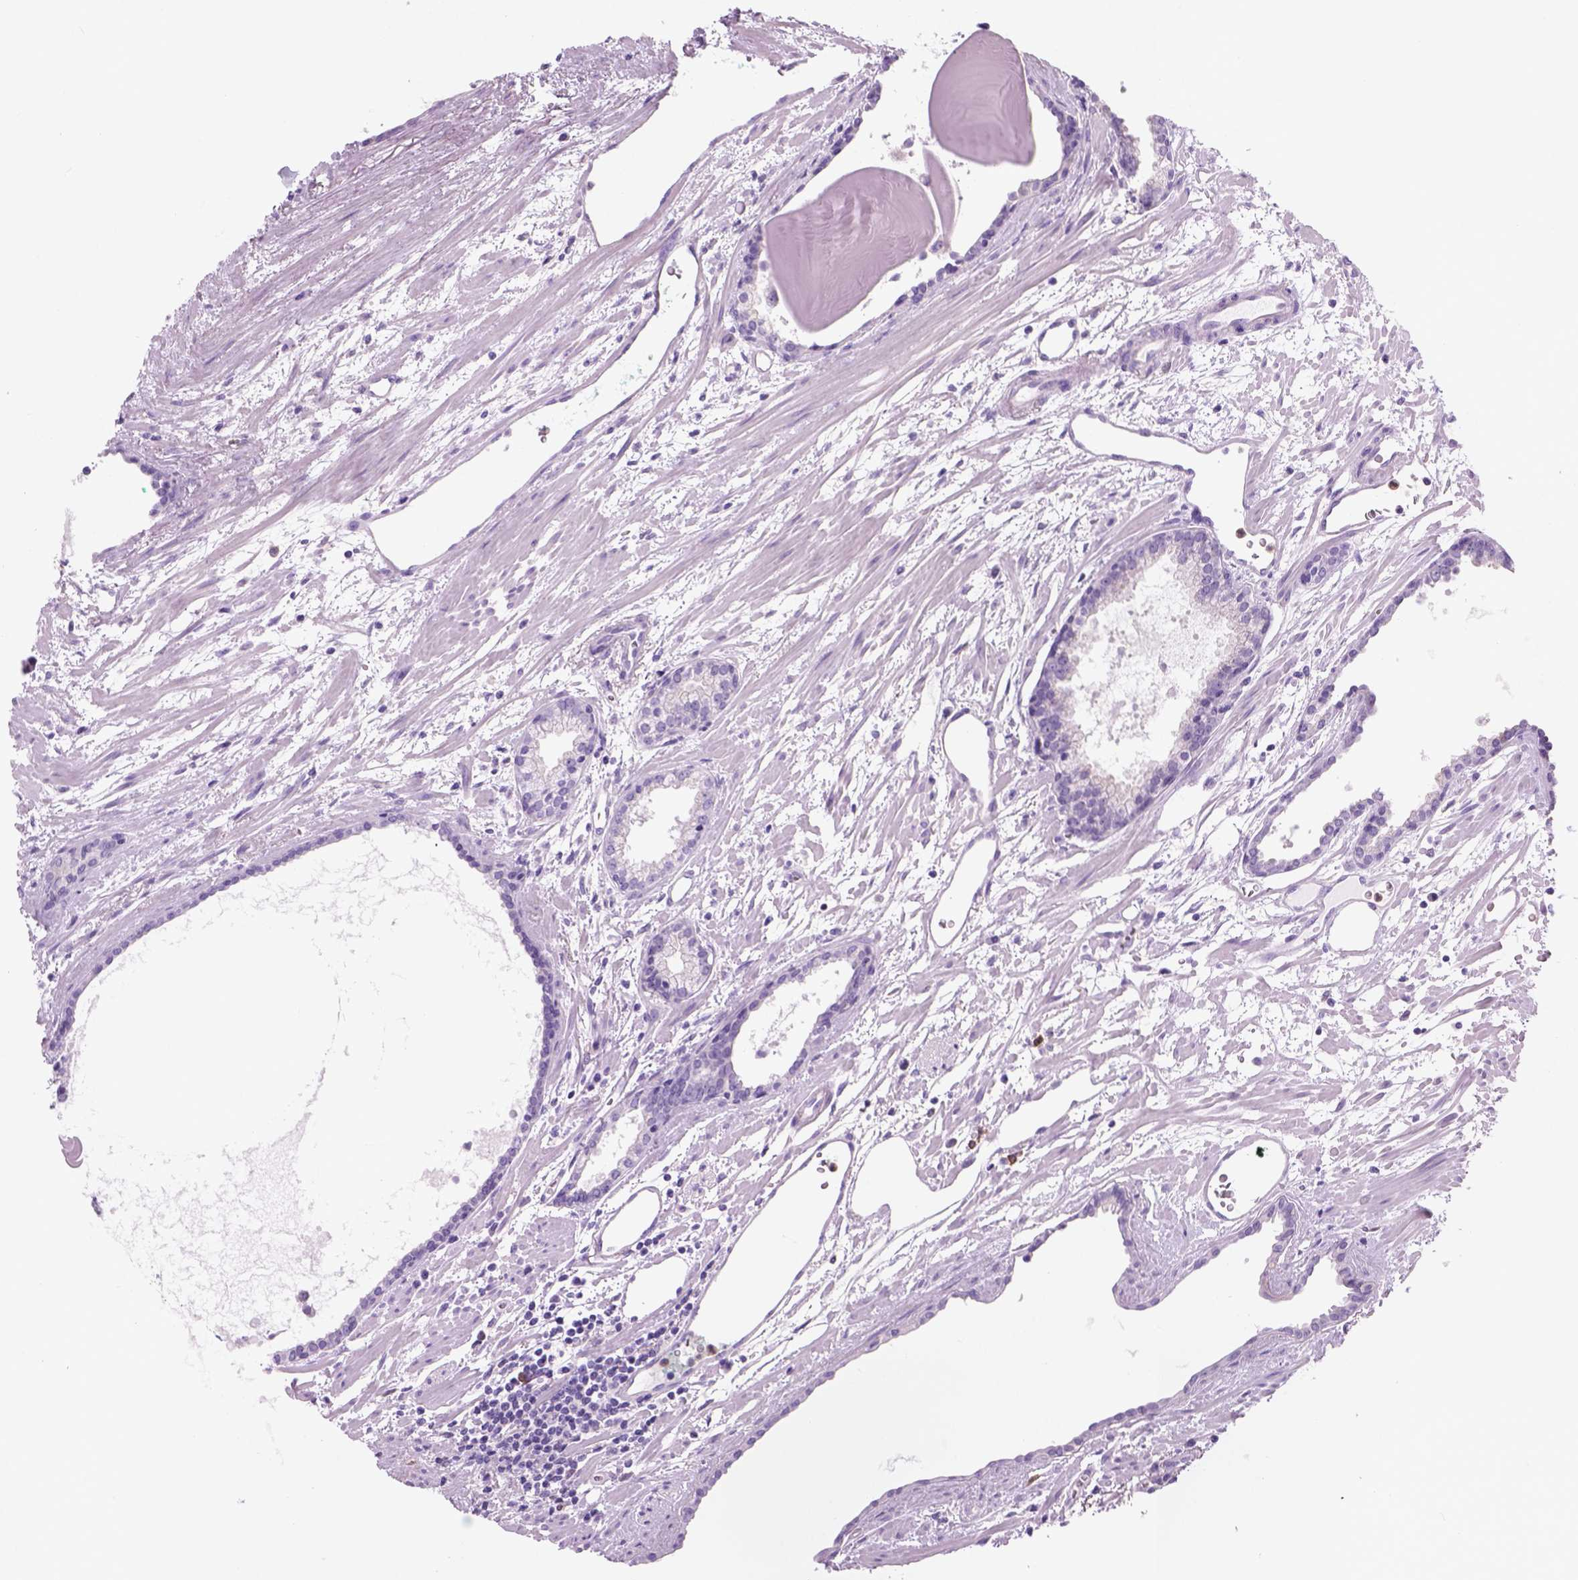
{"staining": {"intensity": "negative", "quantity": "none", "location": "none"}, "tissue": "prostate cancer", "cell_type": "Tumor cells", "image_type": "cancer", "snomed": [{"axis": "morphology", "description": "Adenocarcinoma, High grade"}, {"axis": "topography", "description": "Prostate"}], "caption": "Image shows no protein expression in tumor cells of prostate cancer (adenocarcinoma (high-grade)) tissue.", "gene": "CD84", "patient": {"sex": "male", "age": 68}}